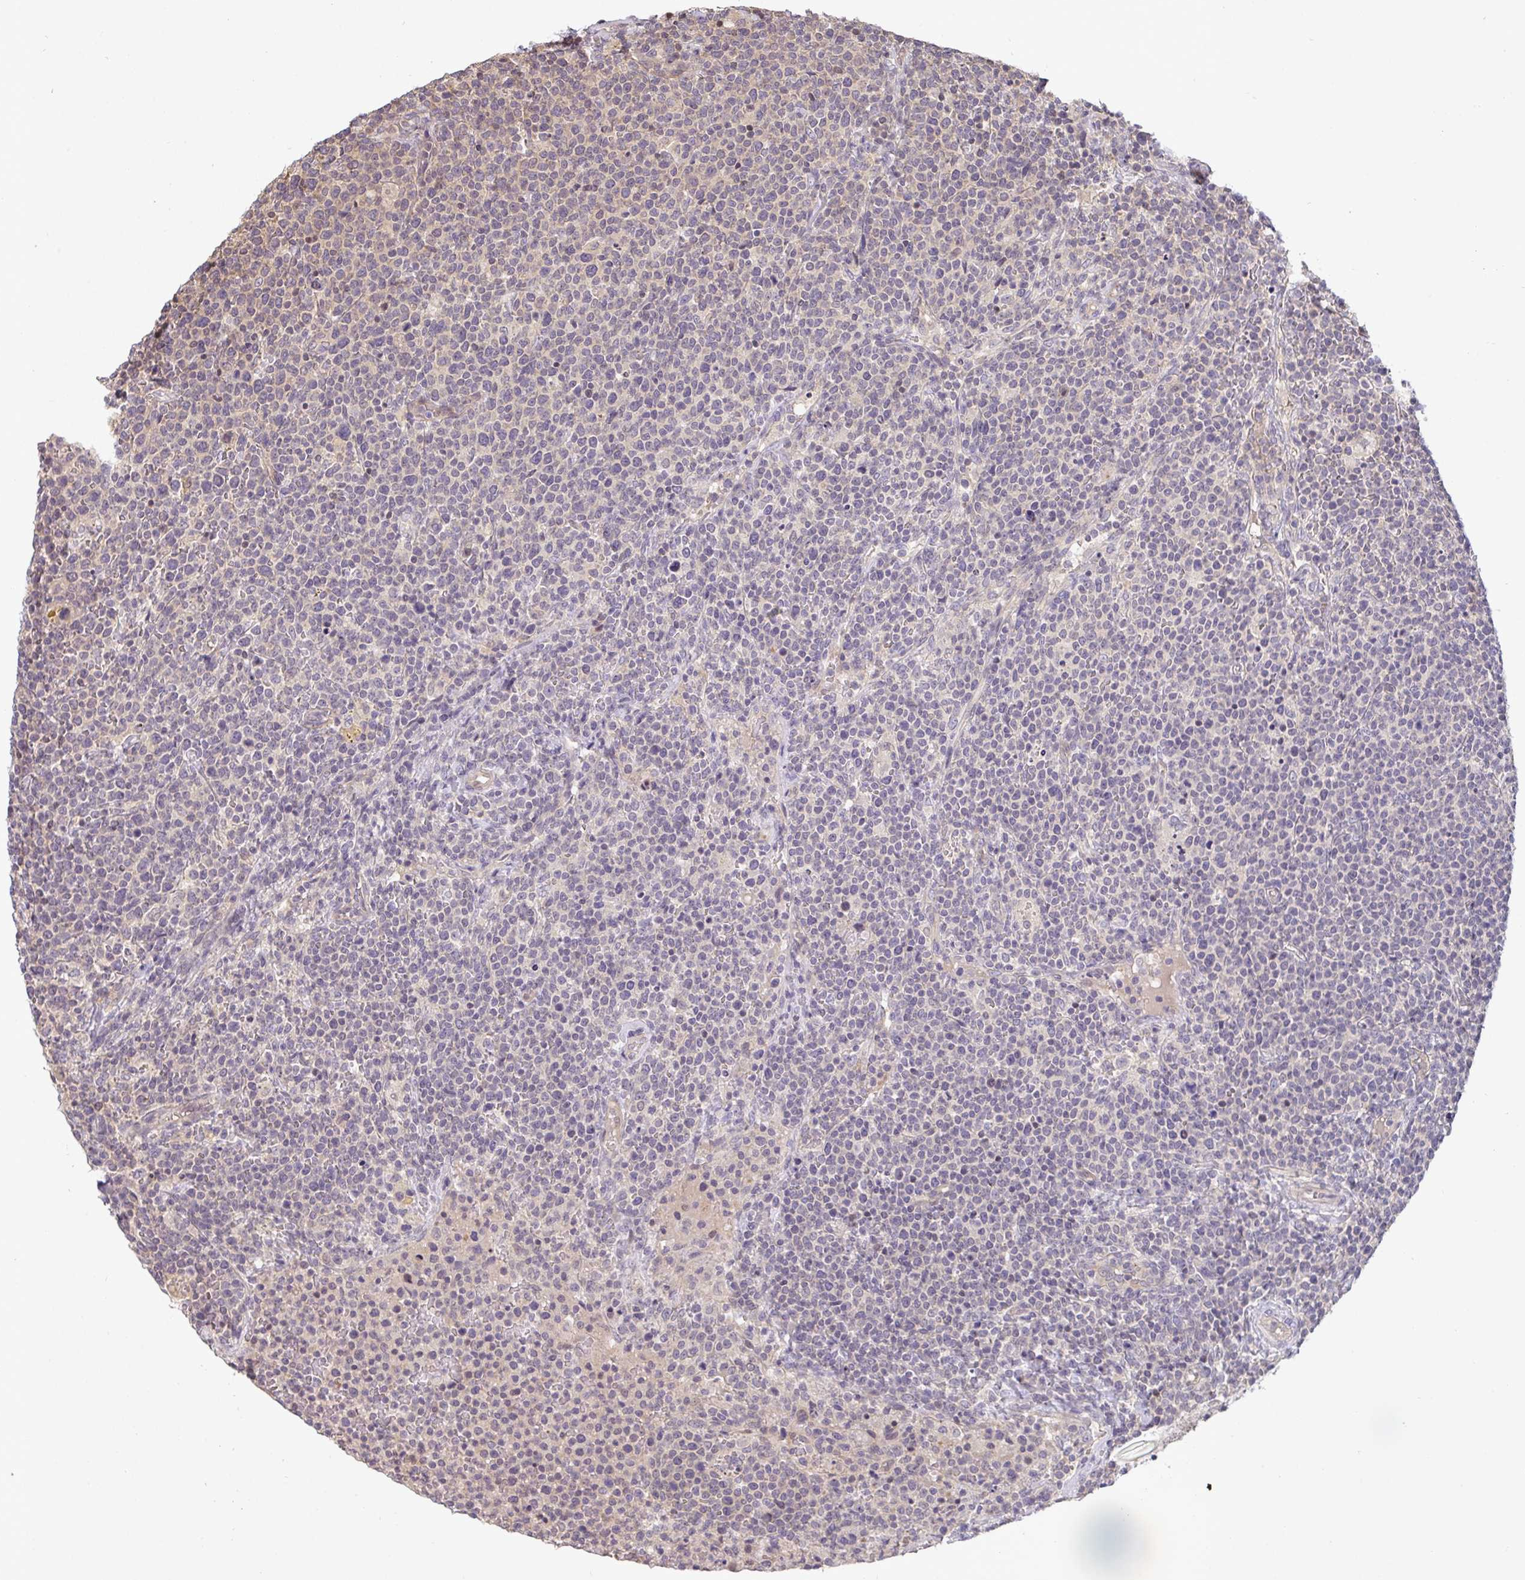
{"staining": {"intensity": "negative", "quantity": "none", "location": "none"}, "tissue": "lymphoma", "cell_type": "Tumor cells", "image_type": "cancer", "snomed": [{"axis": "morphology", "description": "Malignant lymphoma, non-Hodgkin's type, High grade"}, {"axis": "topography", "description": "Lymph node"}], "caption": "IHC micrograph of human lymphoma stained for a protein (brown), which exhibits no positivity in tumor cells. Nuclei are stained in blue.", "gene": "GSDMB", "patient": {"sex": "male", "age": 61}}